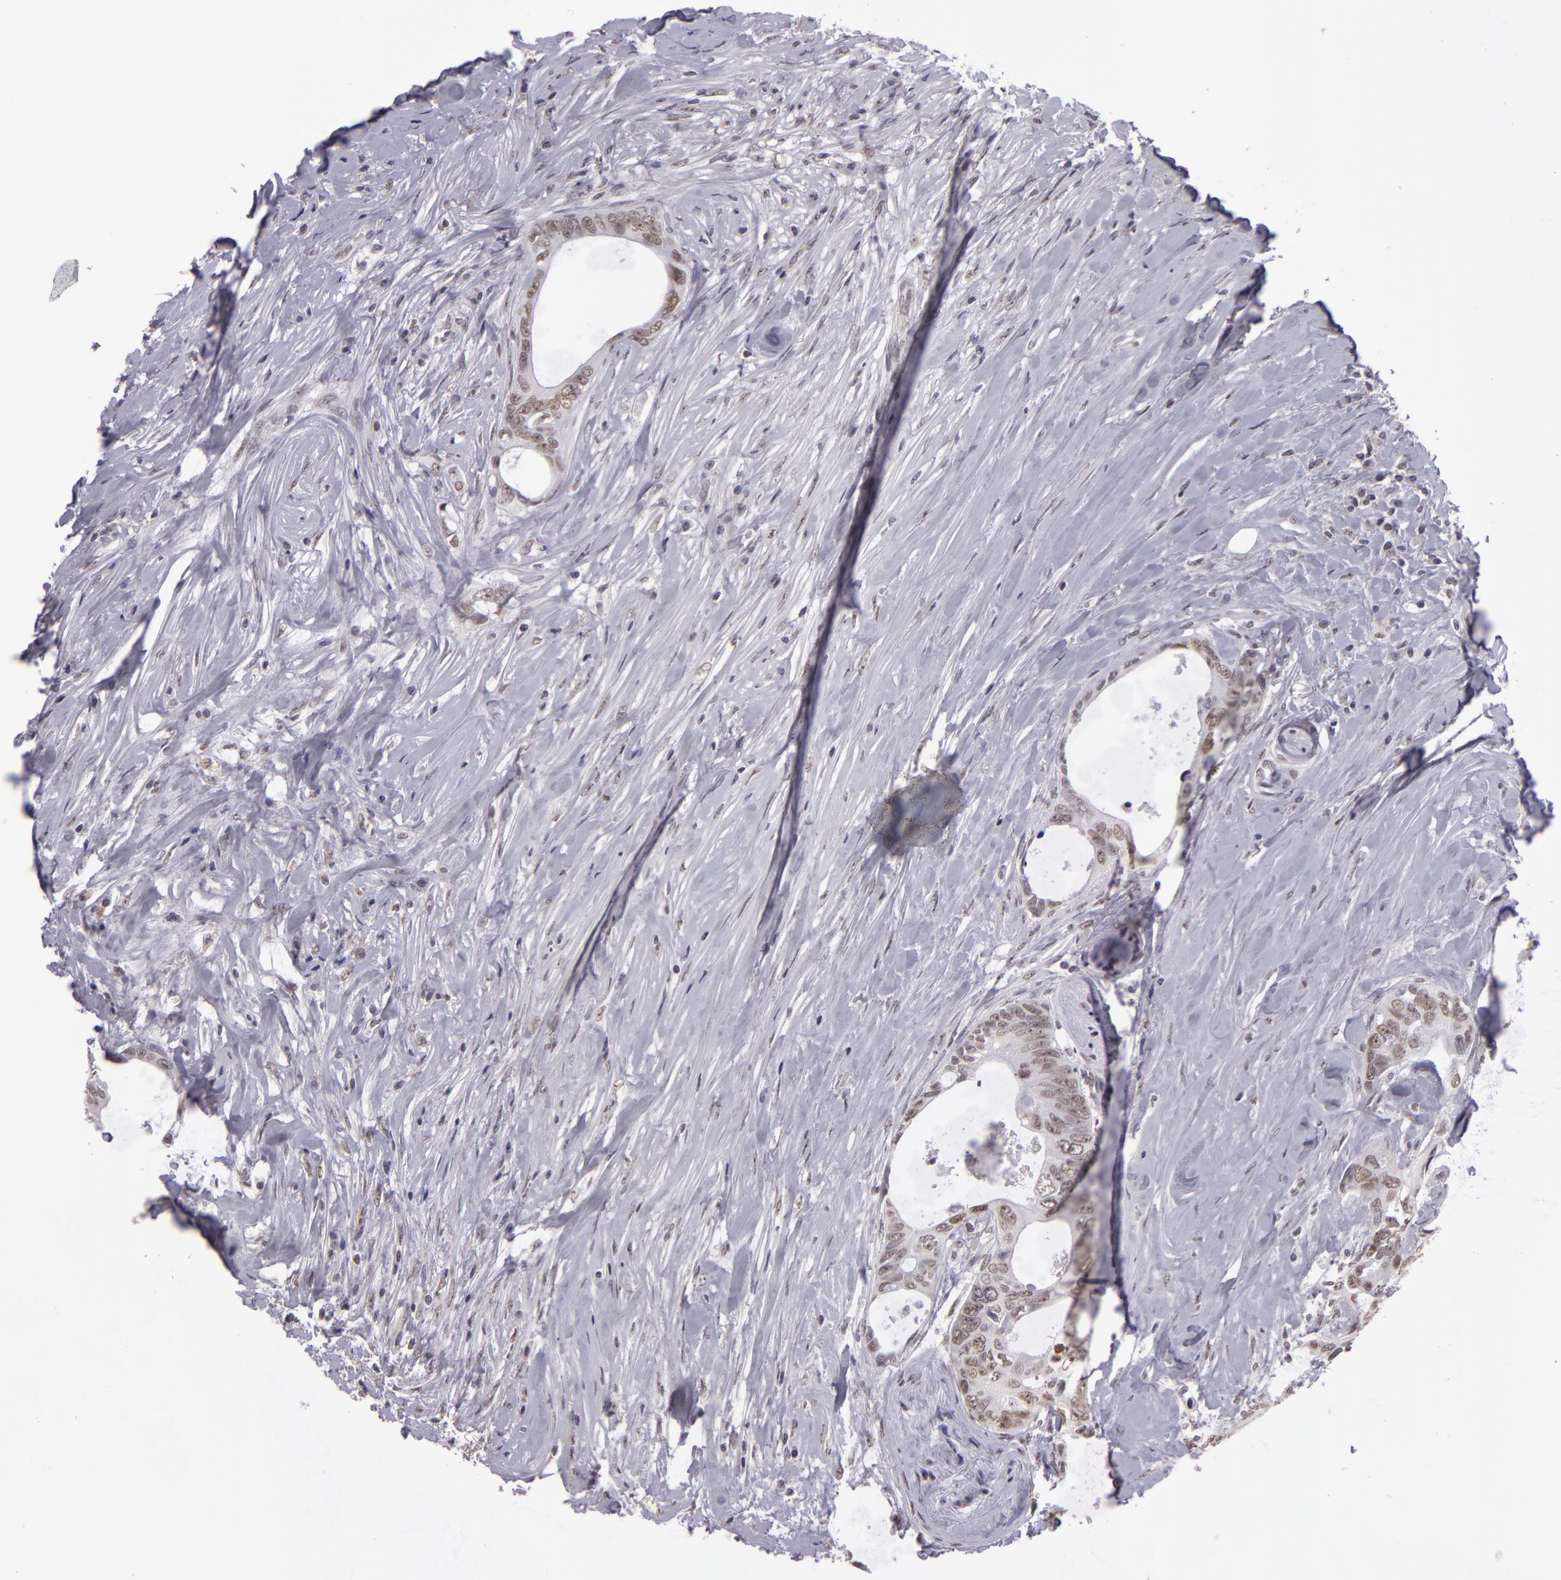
{"staining": {"intensity": "weak", "quantity": "<25%", "location": "nuclear"}, "tissue": "colorectal cancer", "cell_type": "Tumor cells", "image_type": "cancer", "snomed": [{"axis": "morphology", "description": "Adenocarcinoma, NOS"}, {"axis": "topography", "description": "Rectum"}], "caption": "Colorectal adenocarcinoma stained for a protein using immunohistochemistry (IHC) exhibits no expression tumor cells.", "gene": "RRP7A", "patient": {"sex": "female", "age": 57}}